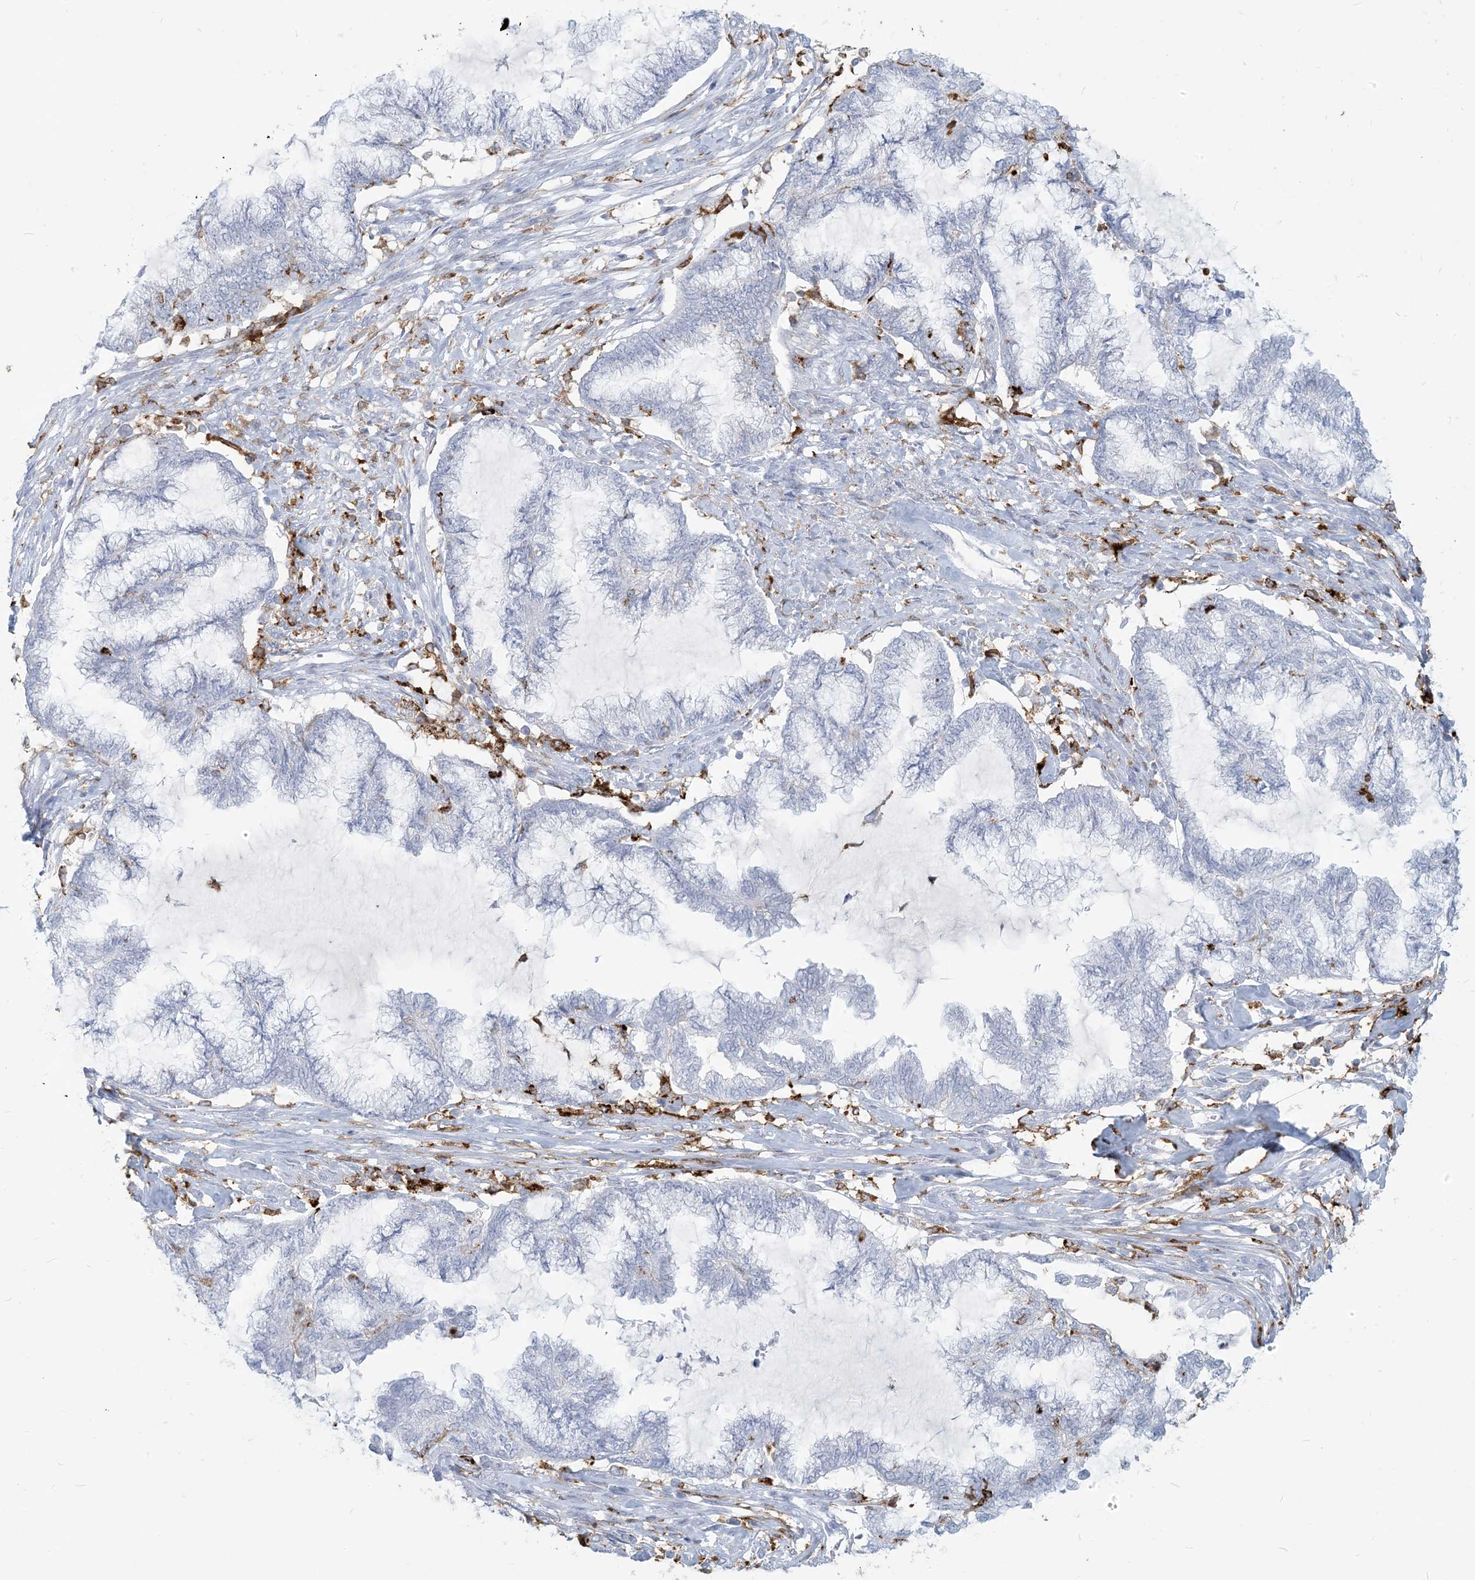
{"staining": {"intensity": "negative", "quantity": "none", "location": "none"}, "tissue": "endometrial cancer", "cell_type": "Tumor cells", "image_type": "cancer", "snomed": [{"axis": "morphology", "description": "Adenocarcinoma, NOS"}, {"axis": "topography", "description": "Endometrium"}], "caption": "The image reveals no staining of tumor cells in endometrial adenocarcinoma.", "gene": "HLA-DRB1", "patient": {"sex": "female", "age": 86}}